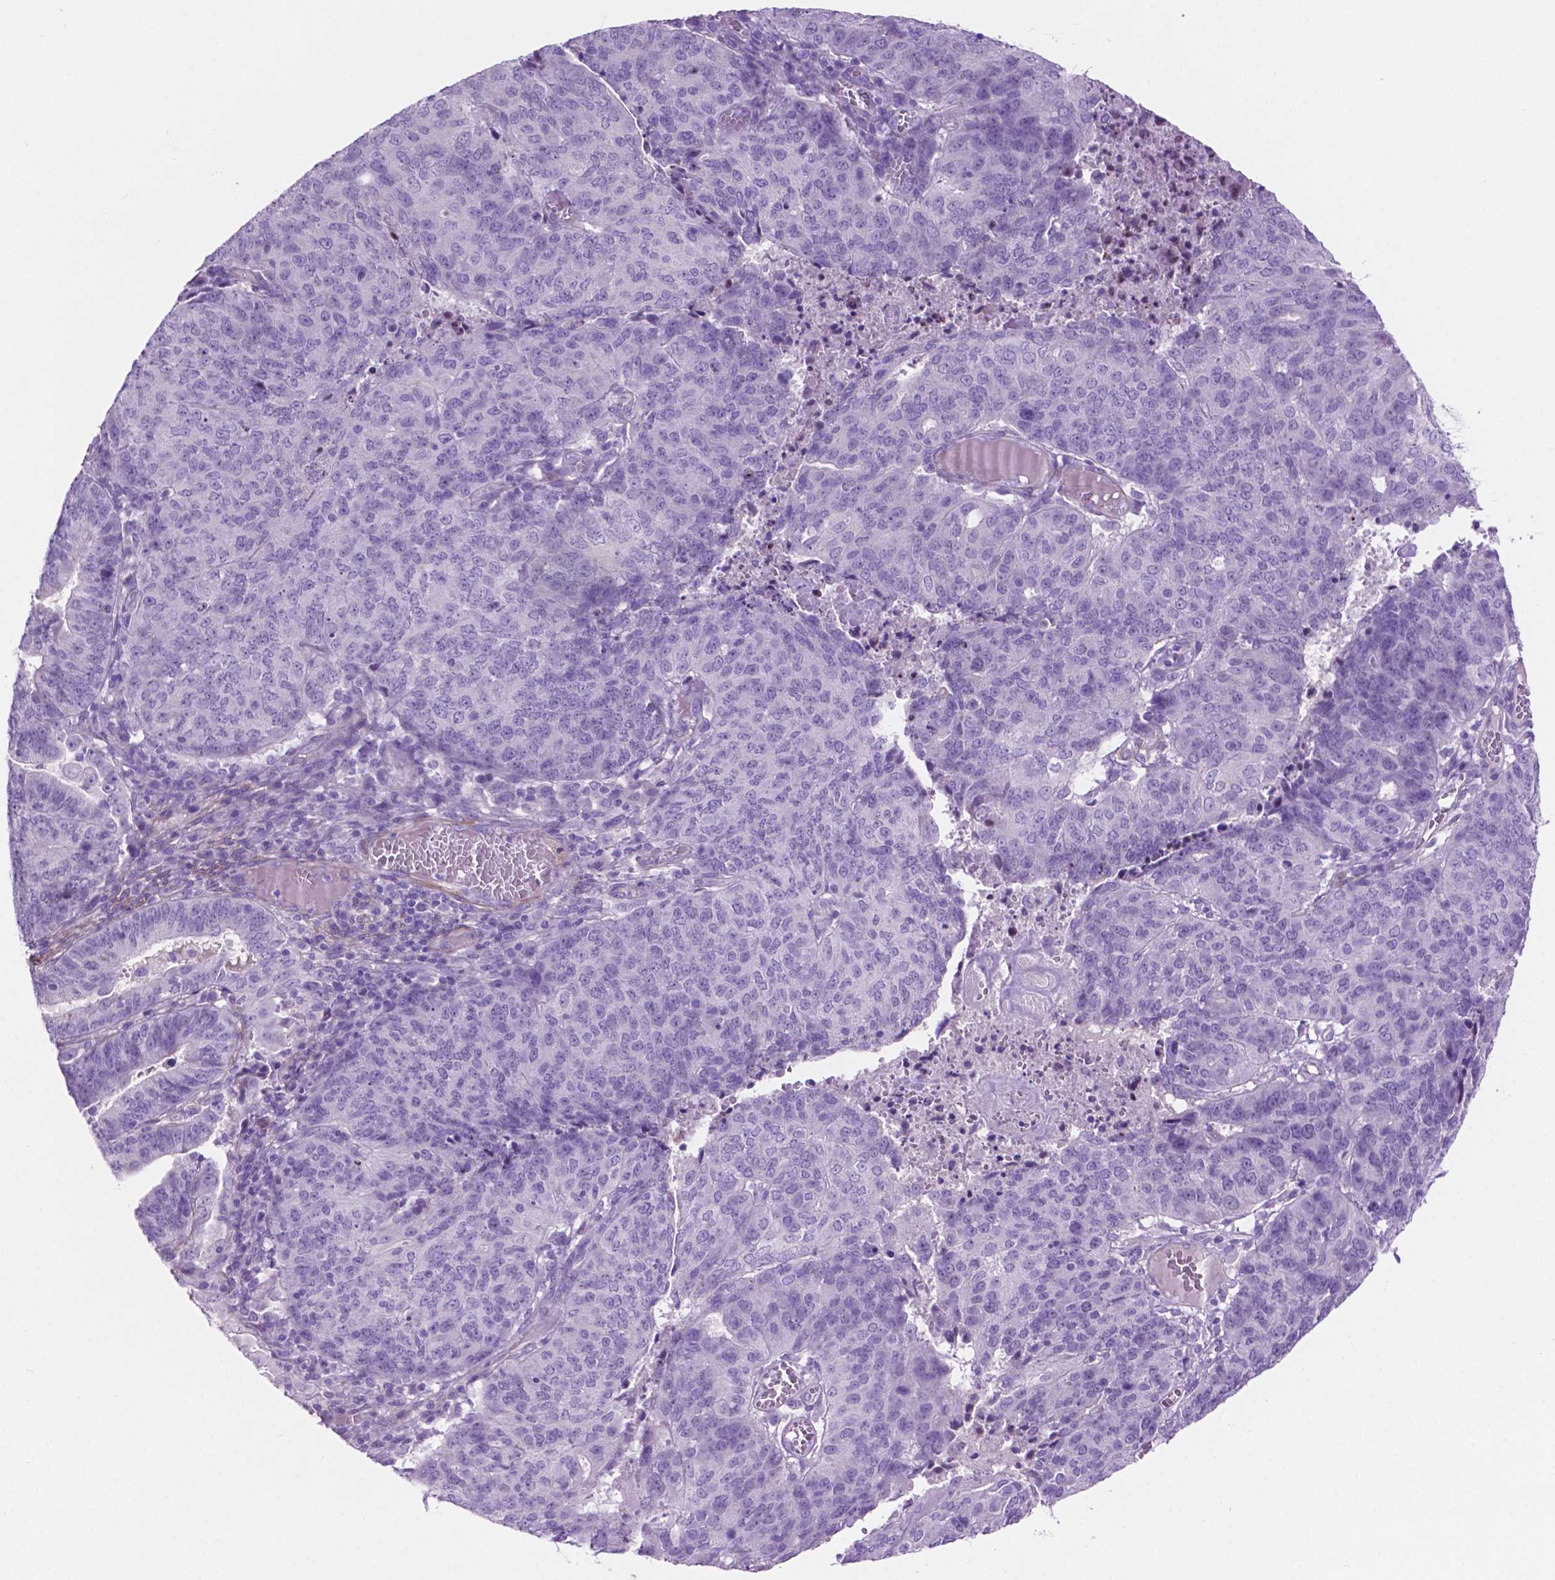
{"staining": {"intensity": "negative", "quantity": "none", "location": "none"}, "tissue": "endometrial cancer", "cell_type": "Tumor cells", "image_type": "cancer", "snomed": [{"axis": "morphology", "description": "Adenocarcinoma, NOS"}, {"axis": "topography", "description": "Endometrium"}], "caption": "Tumor cells are negative for brown protein staining in endometrial cancer.", "gene": "ASPG", "patient": {"sex": "female", "age": 82}}